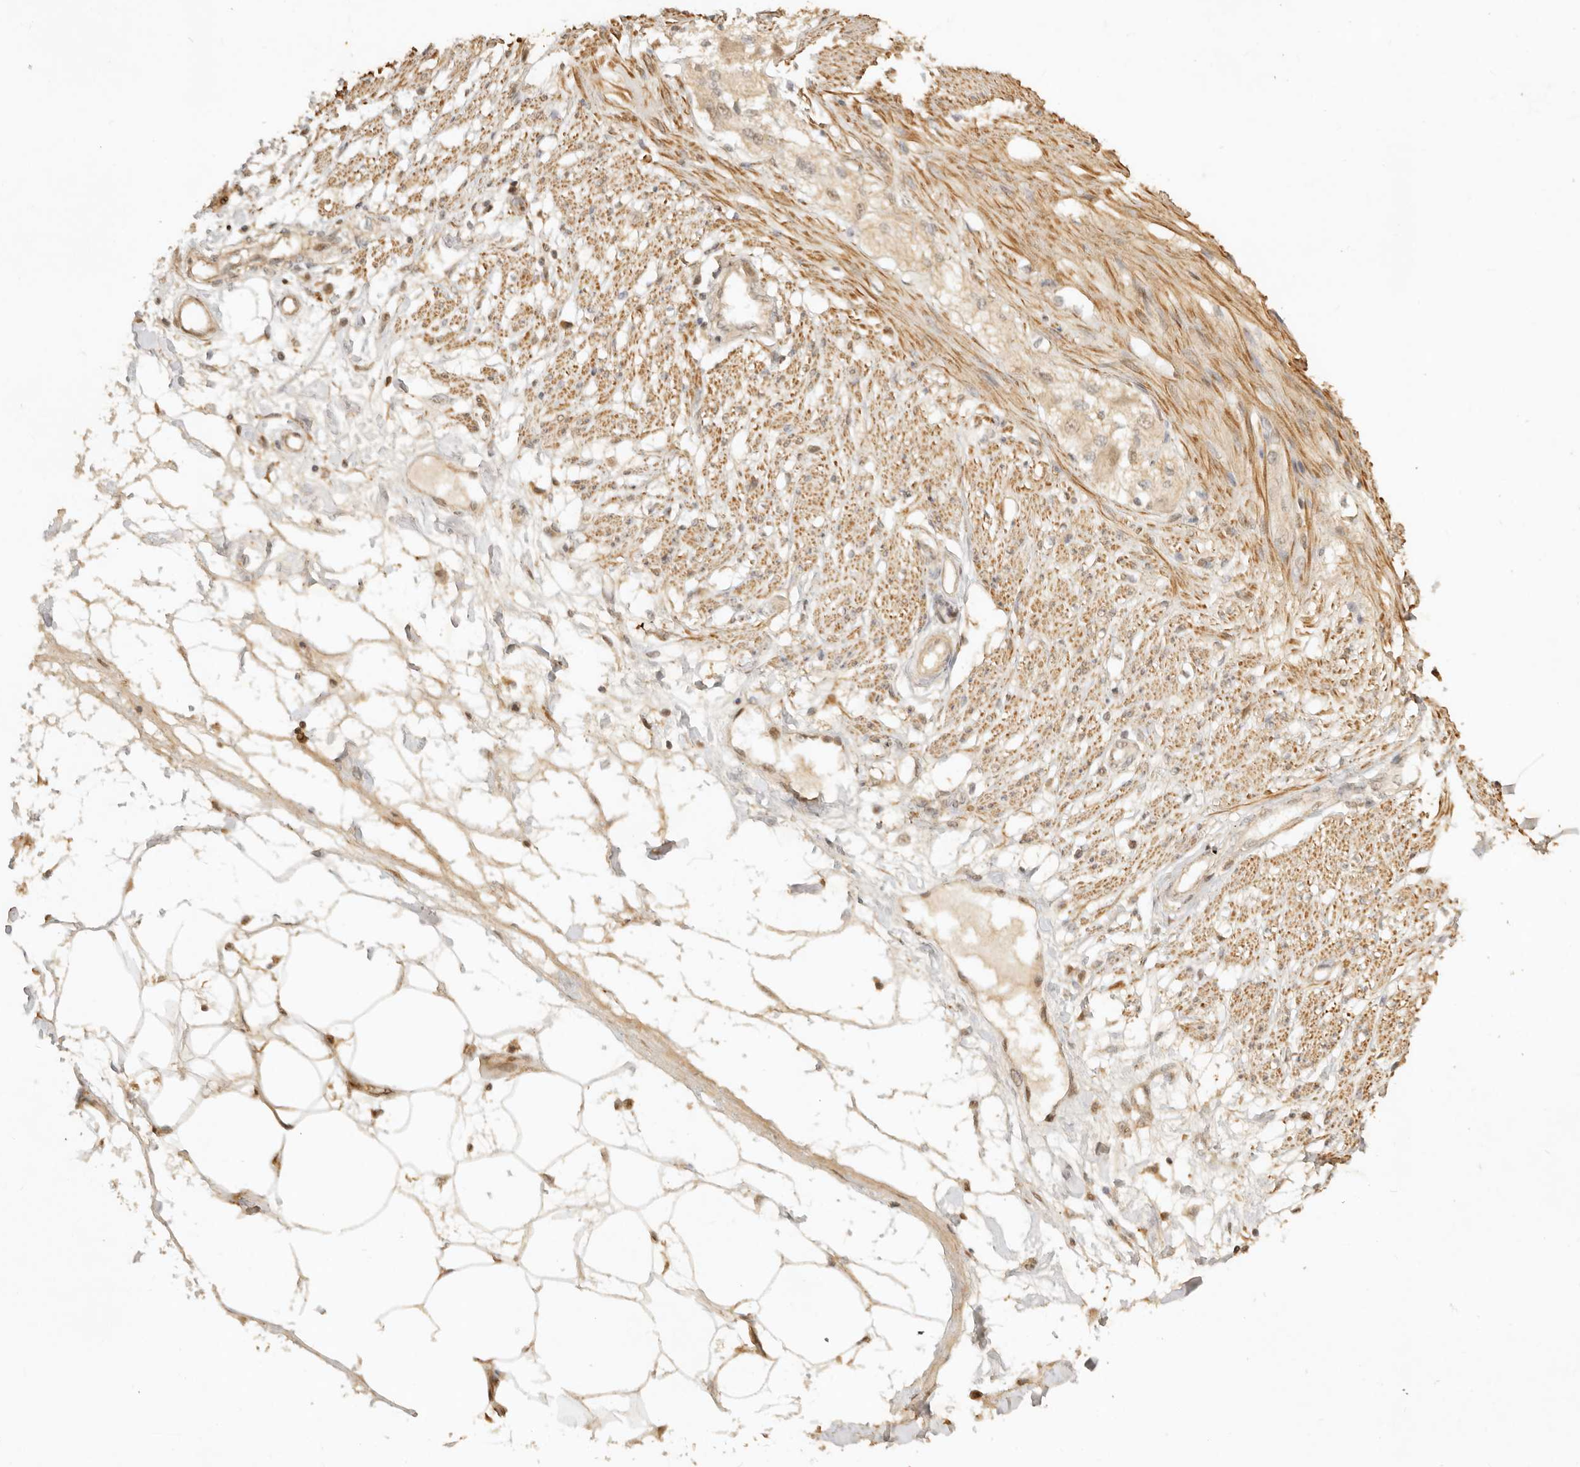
{"staining": {"intensity": "moderate", "quantity": ">75%", "location": "cytoplasmic/membranous"}, "tissue": "smooth muscle", "cell_type": "Smooth muscle cells", "image_type": "normal", "snomed": [{"axis": "morphology", "description": "Normal tissue, NOS"}, {"axis": "morphology", "description": "Adenocarcinoma, NOS"}, {"axis": "topography", "description": "Smooth muscle"}, {"axis": "topography", "description": "Colon"}], "caption": "Smooth muscle stained with a protein marker shows moderate staining in smooth muscle cells.", "gene": "KIF2B", "patient": {"sex": "male", "age": 14}}